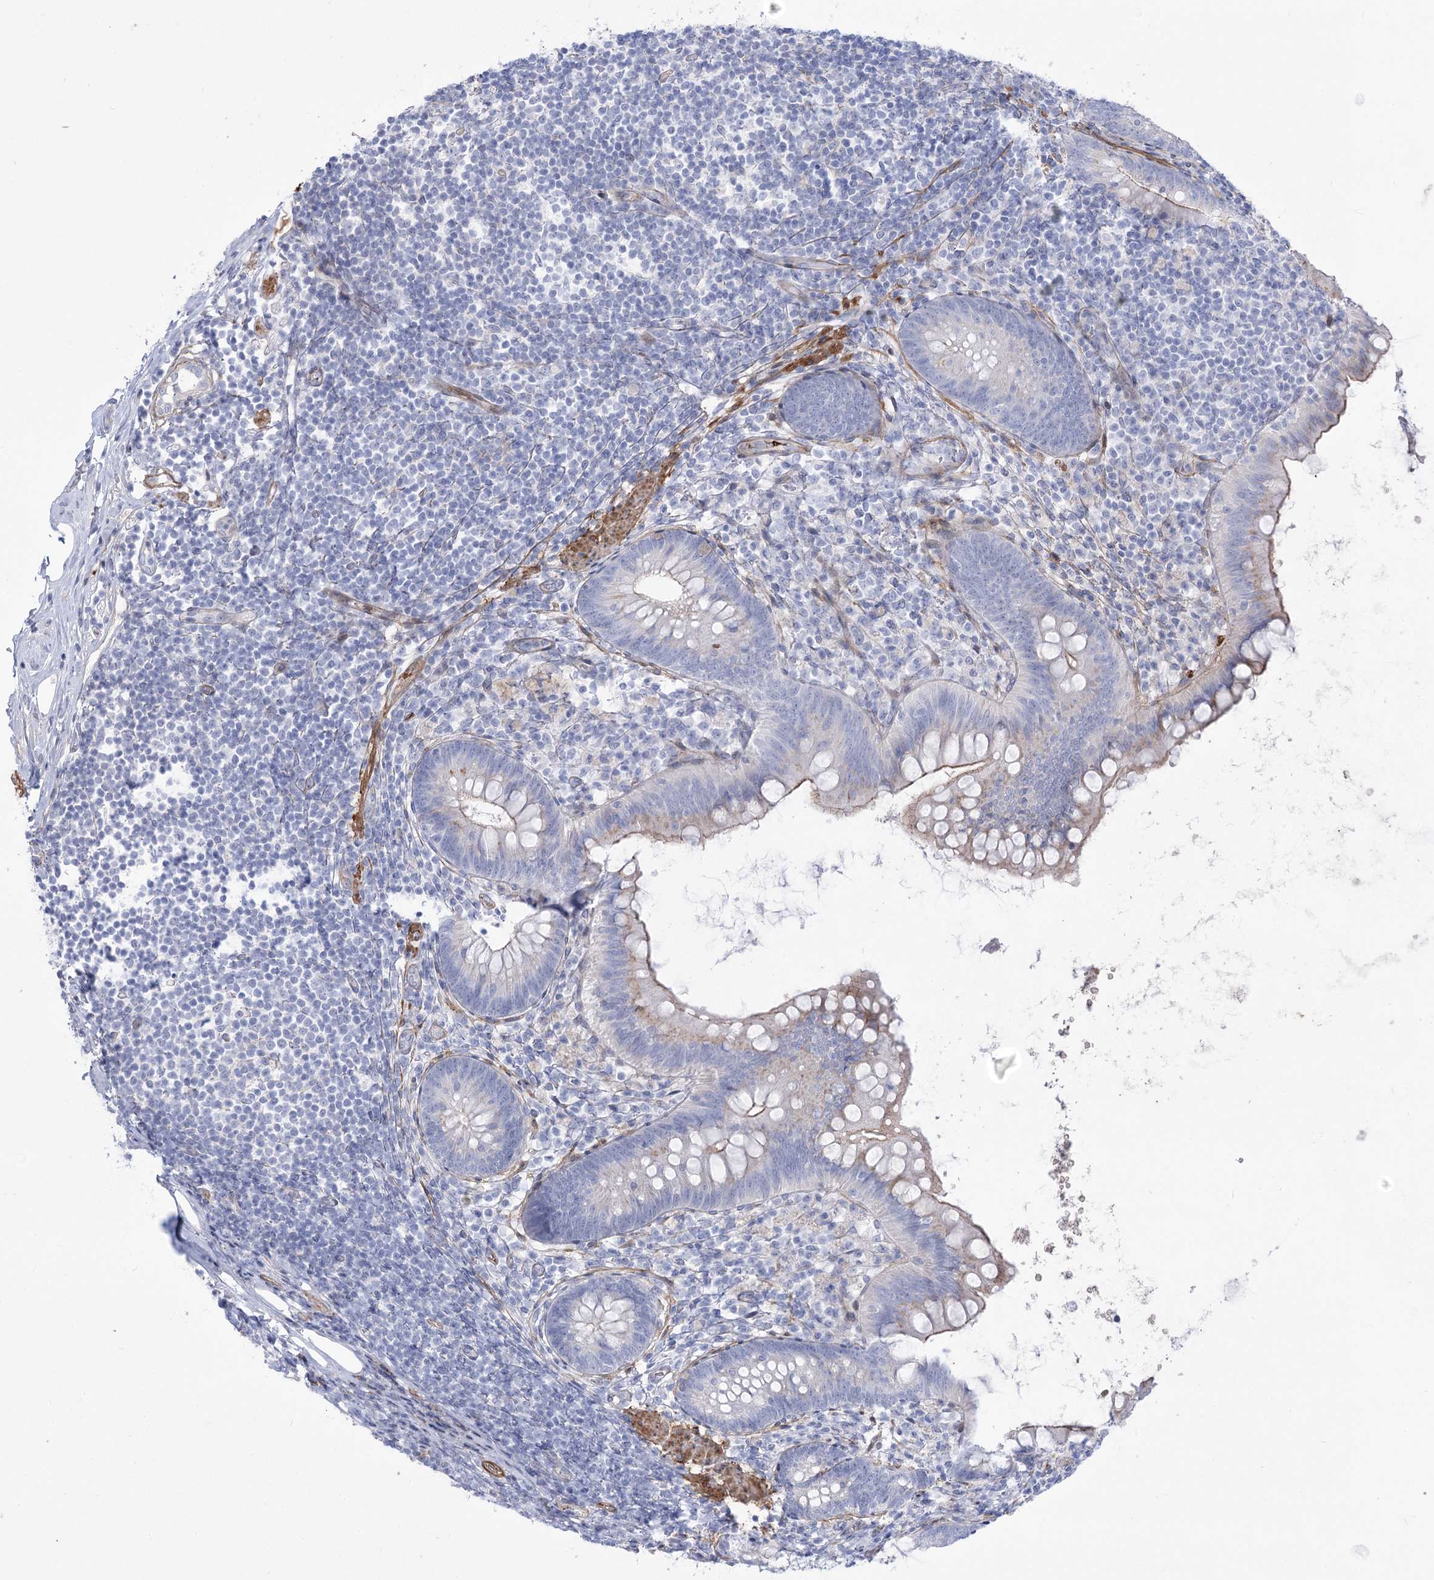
{"staining": {"intensity": "moderate", "quantity": "<25%", "location": "cytoplasmic/membranous"}, "tissue": "appendix", "cell_type": "Glandular cells", "image_type": "normal", "snomed": [{"axis": "morphology", "description": "Normal tissue, NOS"}, {"axis": "topography", "description": "Appendix"}], "caption": "A high-resolution image shows IHC staining of unremarkable appendix, which reveals moderate cytoplasmic/membranous staining in about <25% of glandular cells.", "gene": "ANKRD23", "patient": {"sex": "female", "age": 62}}